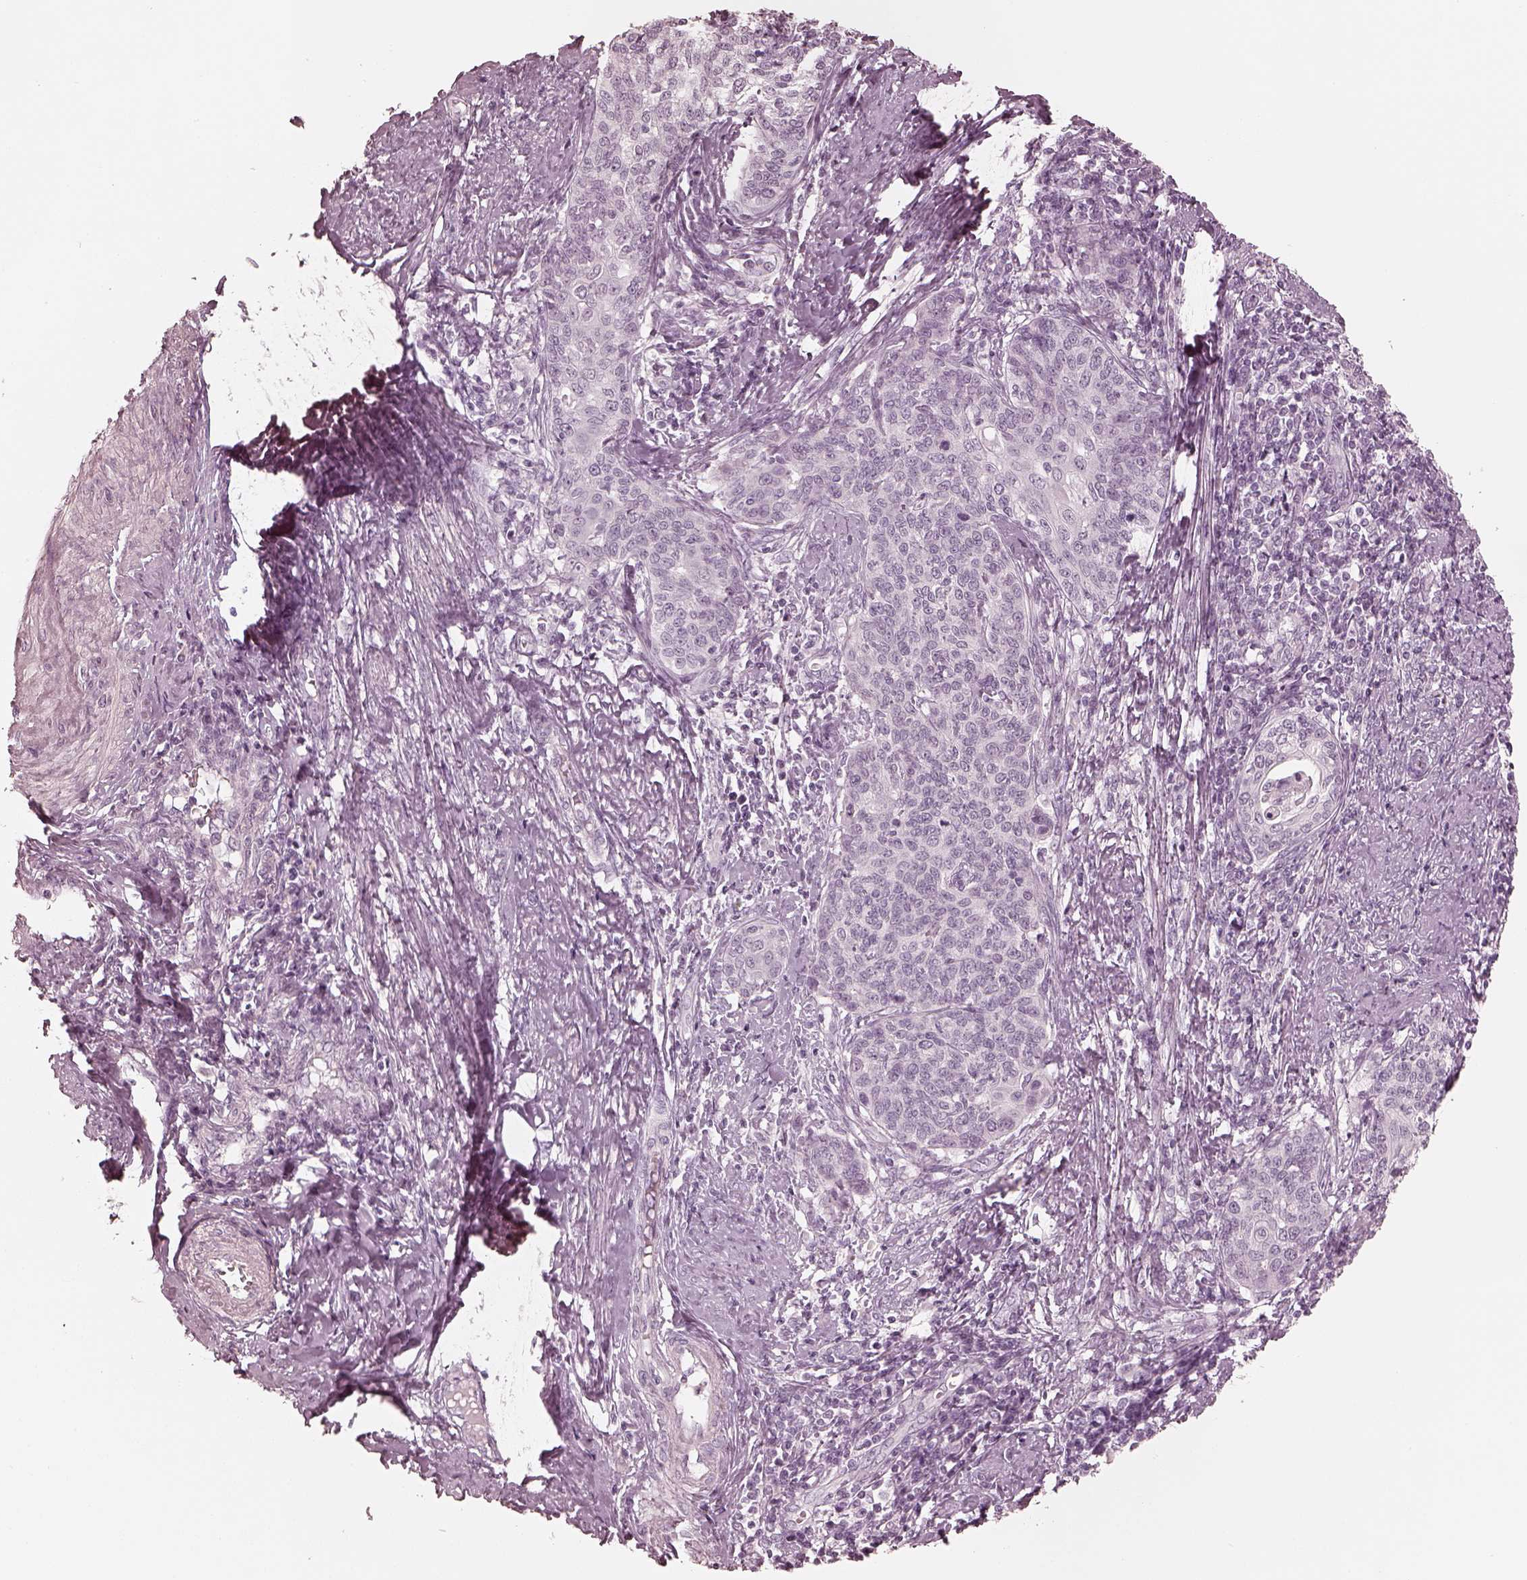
{"staining": {"intensity": "negative", "quantity": "none", "location": "none"}, "tissue": "cervical cancer", "cell_type": "Tumor cells", "image_type": "cancer", "snomed": [{"axis": "morphology", "description": "Squamous cell carcinoma, NOS"}, {"axis": "topography", "description": "Cervix"}], "caption": "Tumor cells are negative for brown protein staining in squamous cell carcinoma (cervical).", "gene": "CALR3", "patient": {"sex": "female", "age": 39}}